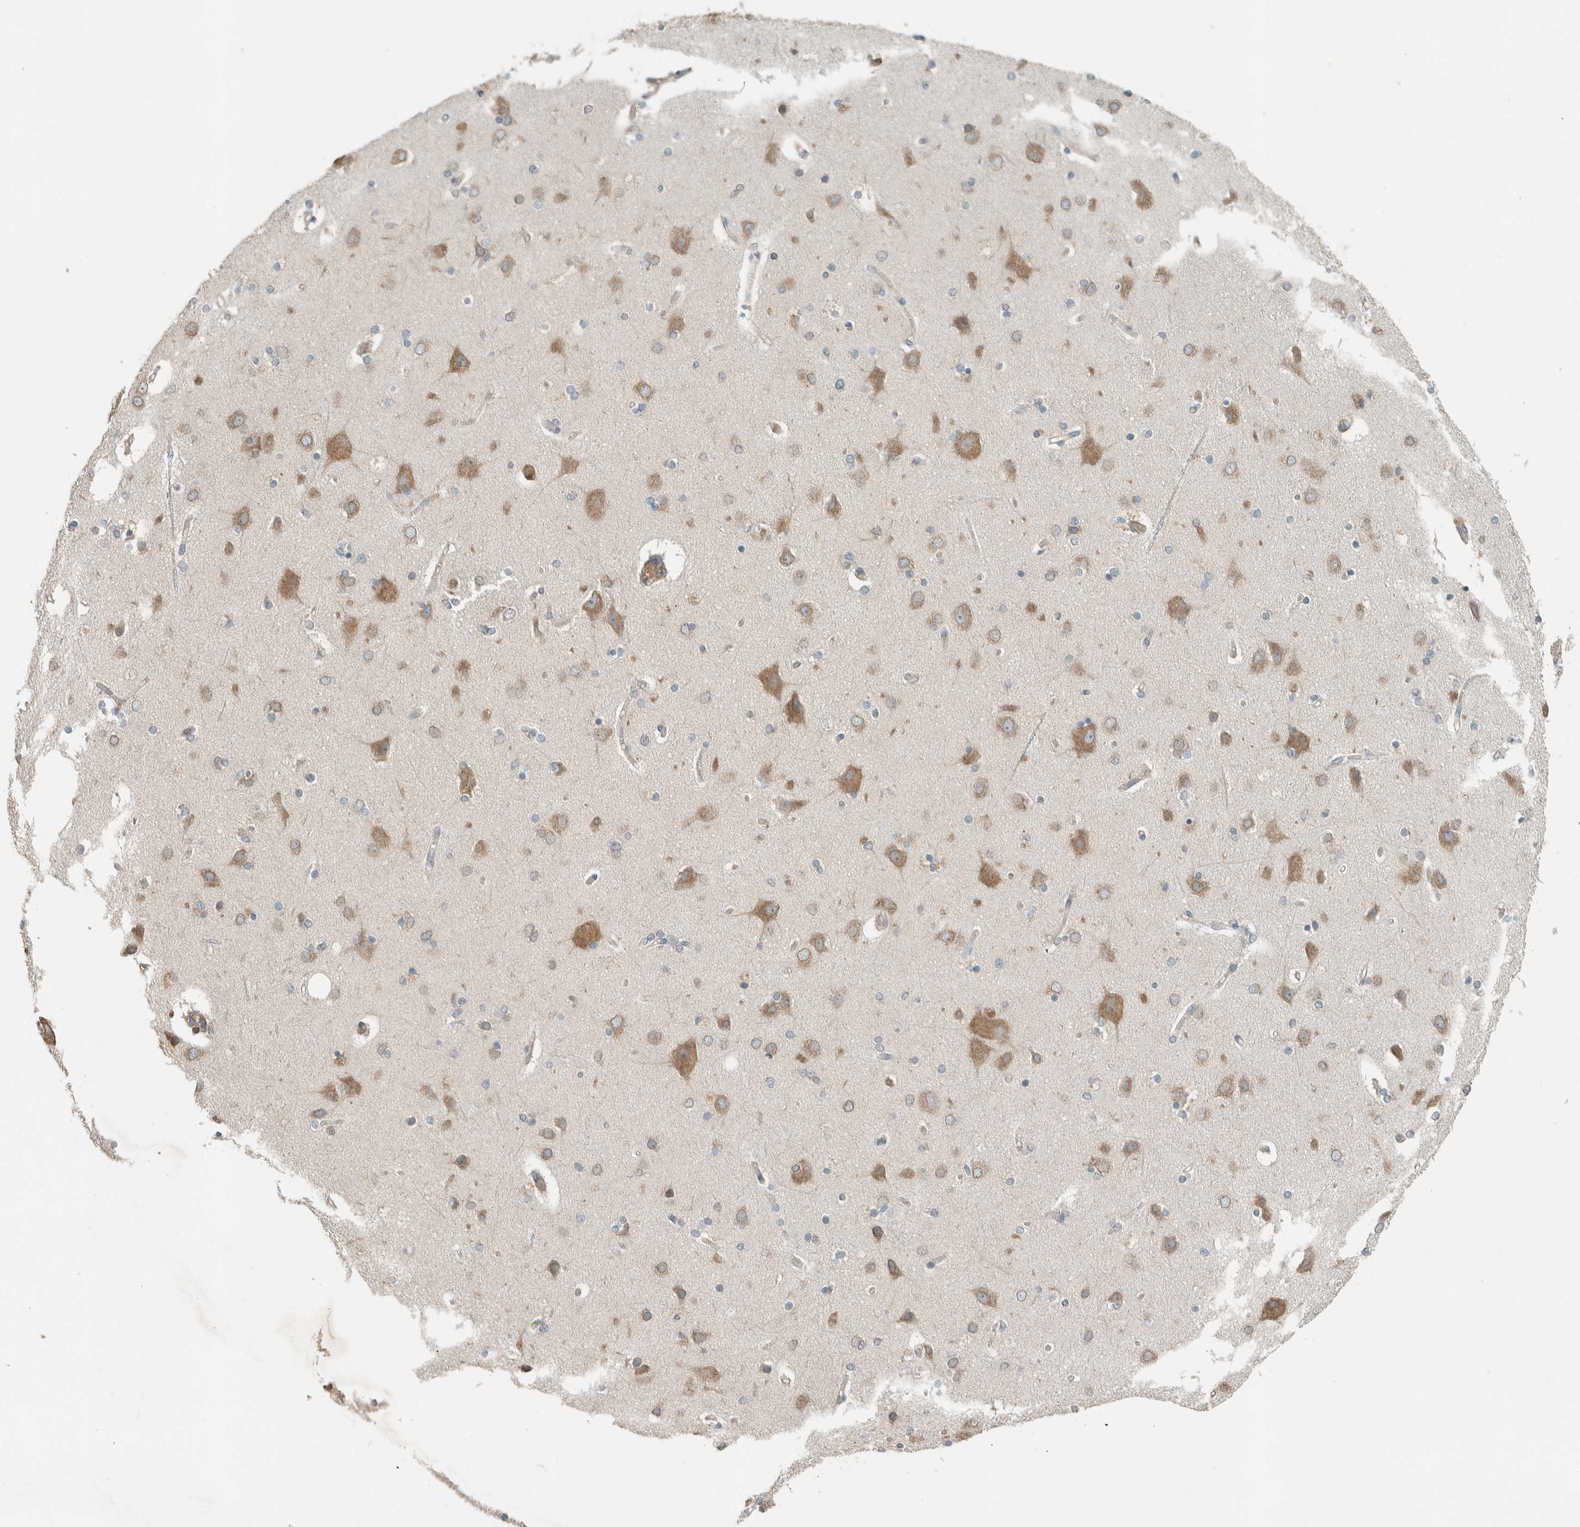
{"staining": {"intensity": "negative", "quantity": "none", "location": "none"}, "tissue": "cerebral cortex", "cell_type": "Endothelial cells", "image_type": "normal", "snomed": [{"axis": "morphology", "description": "Normal tissue, NOS"}, {"axis": "topography", "description": "Cerebral cortex"}], "caption": "The IHC histopathology image has no significant positivity in endothelial cells of cerebral cortex.", "gene": "SEL1L", "patient": {"sex": "female", "age": 54}}